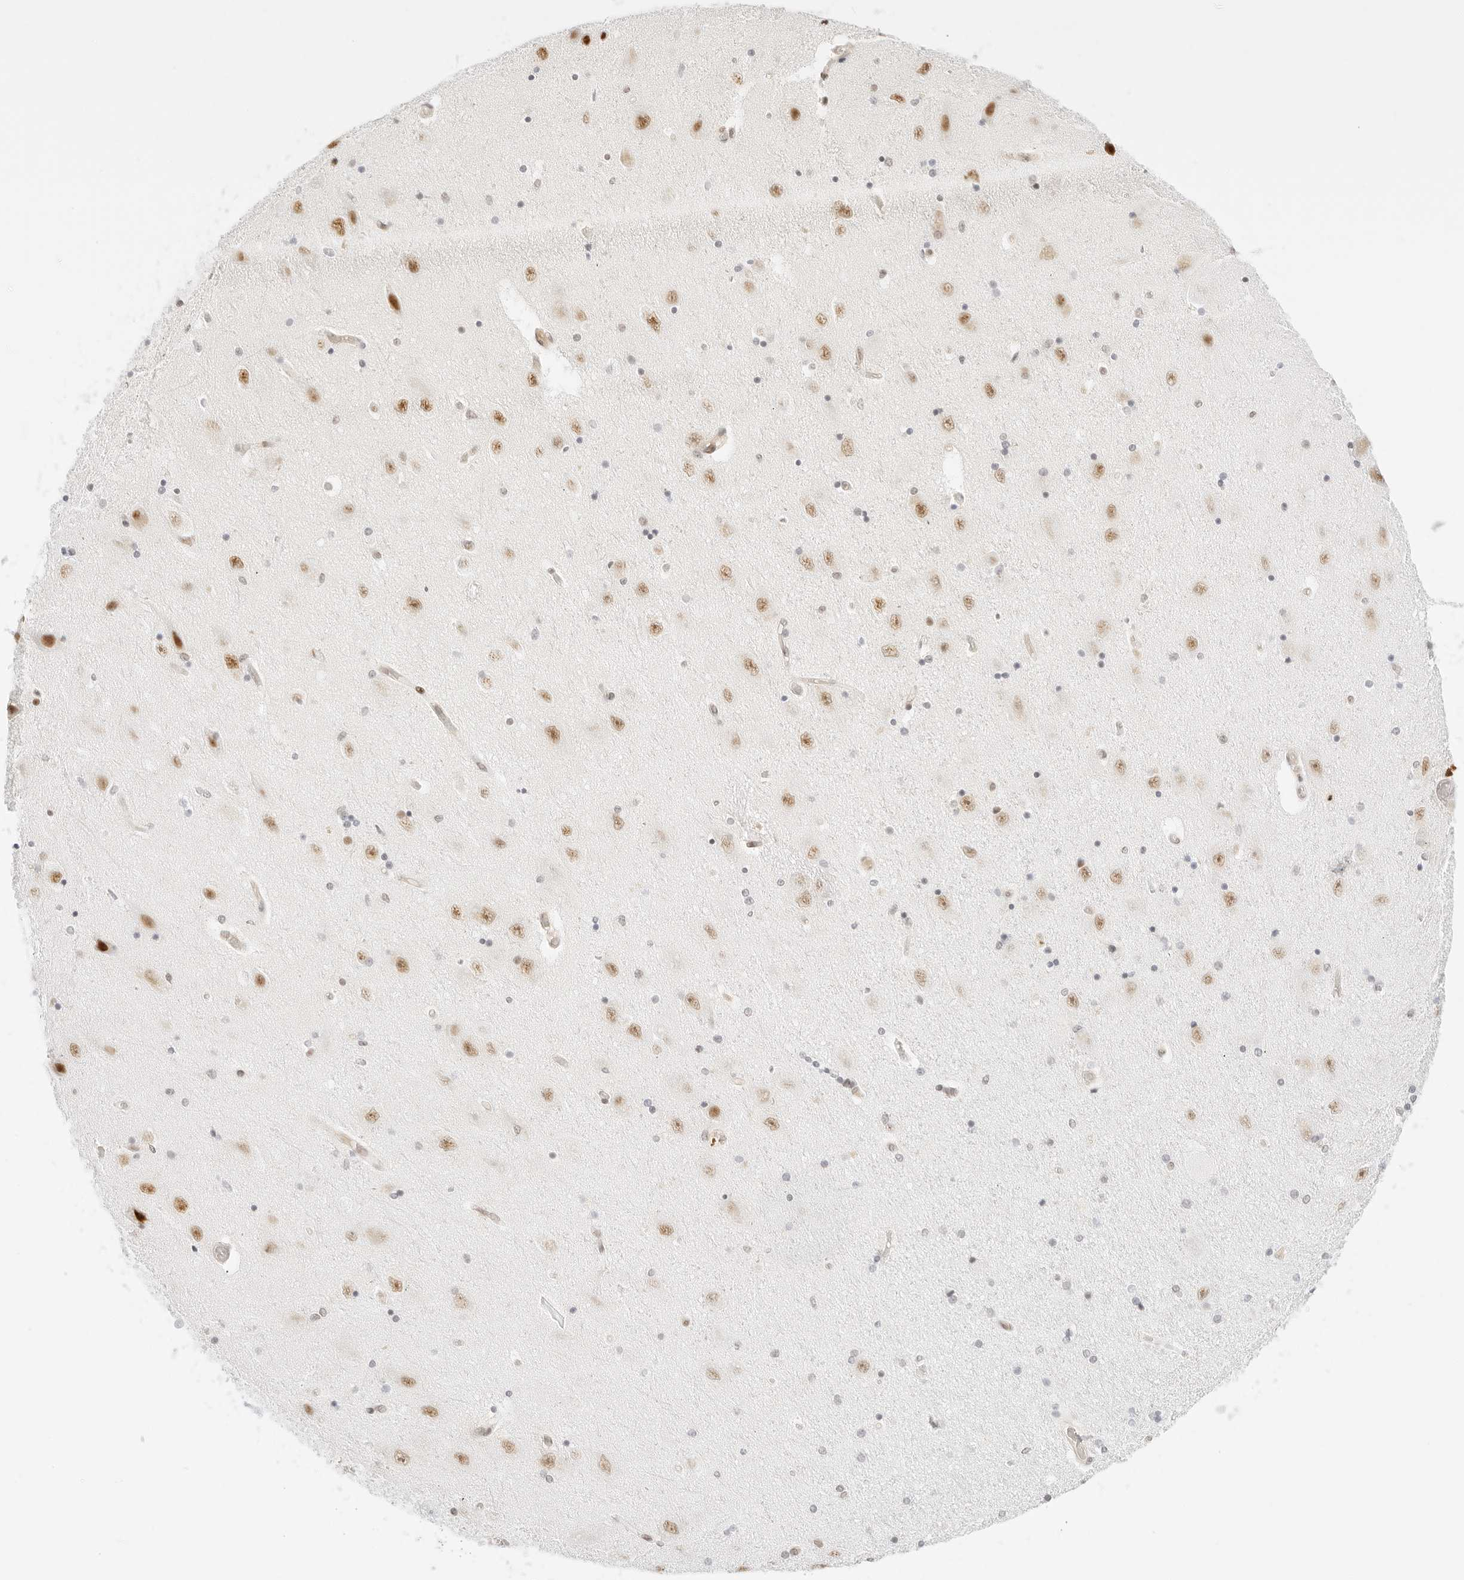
{"staining": {"intensity": "weak", "quantity": "<25%", "location": "nuclear"}, "tissue": "hippocampus", "cell_type": "Glial cells", "image_type": "normal", "snomed": [{"axis": "morphology", "description": "Normal tissue, NOS"}, {"axis": "topography", "description": "Hippocampus"}], "caption": "Immunohistochemical staining of unremarkable hippocampus demonstrates no significant positivity in glial cells. Nuclei are stained in blue.", "gene": "ITGA6", "patient": {"sex": "female", "age": 54}}